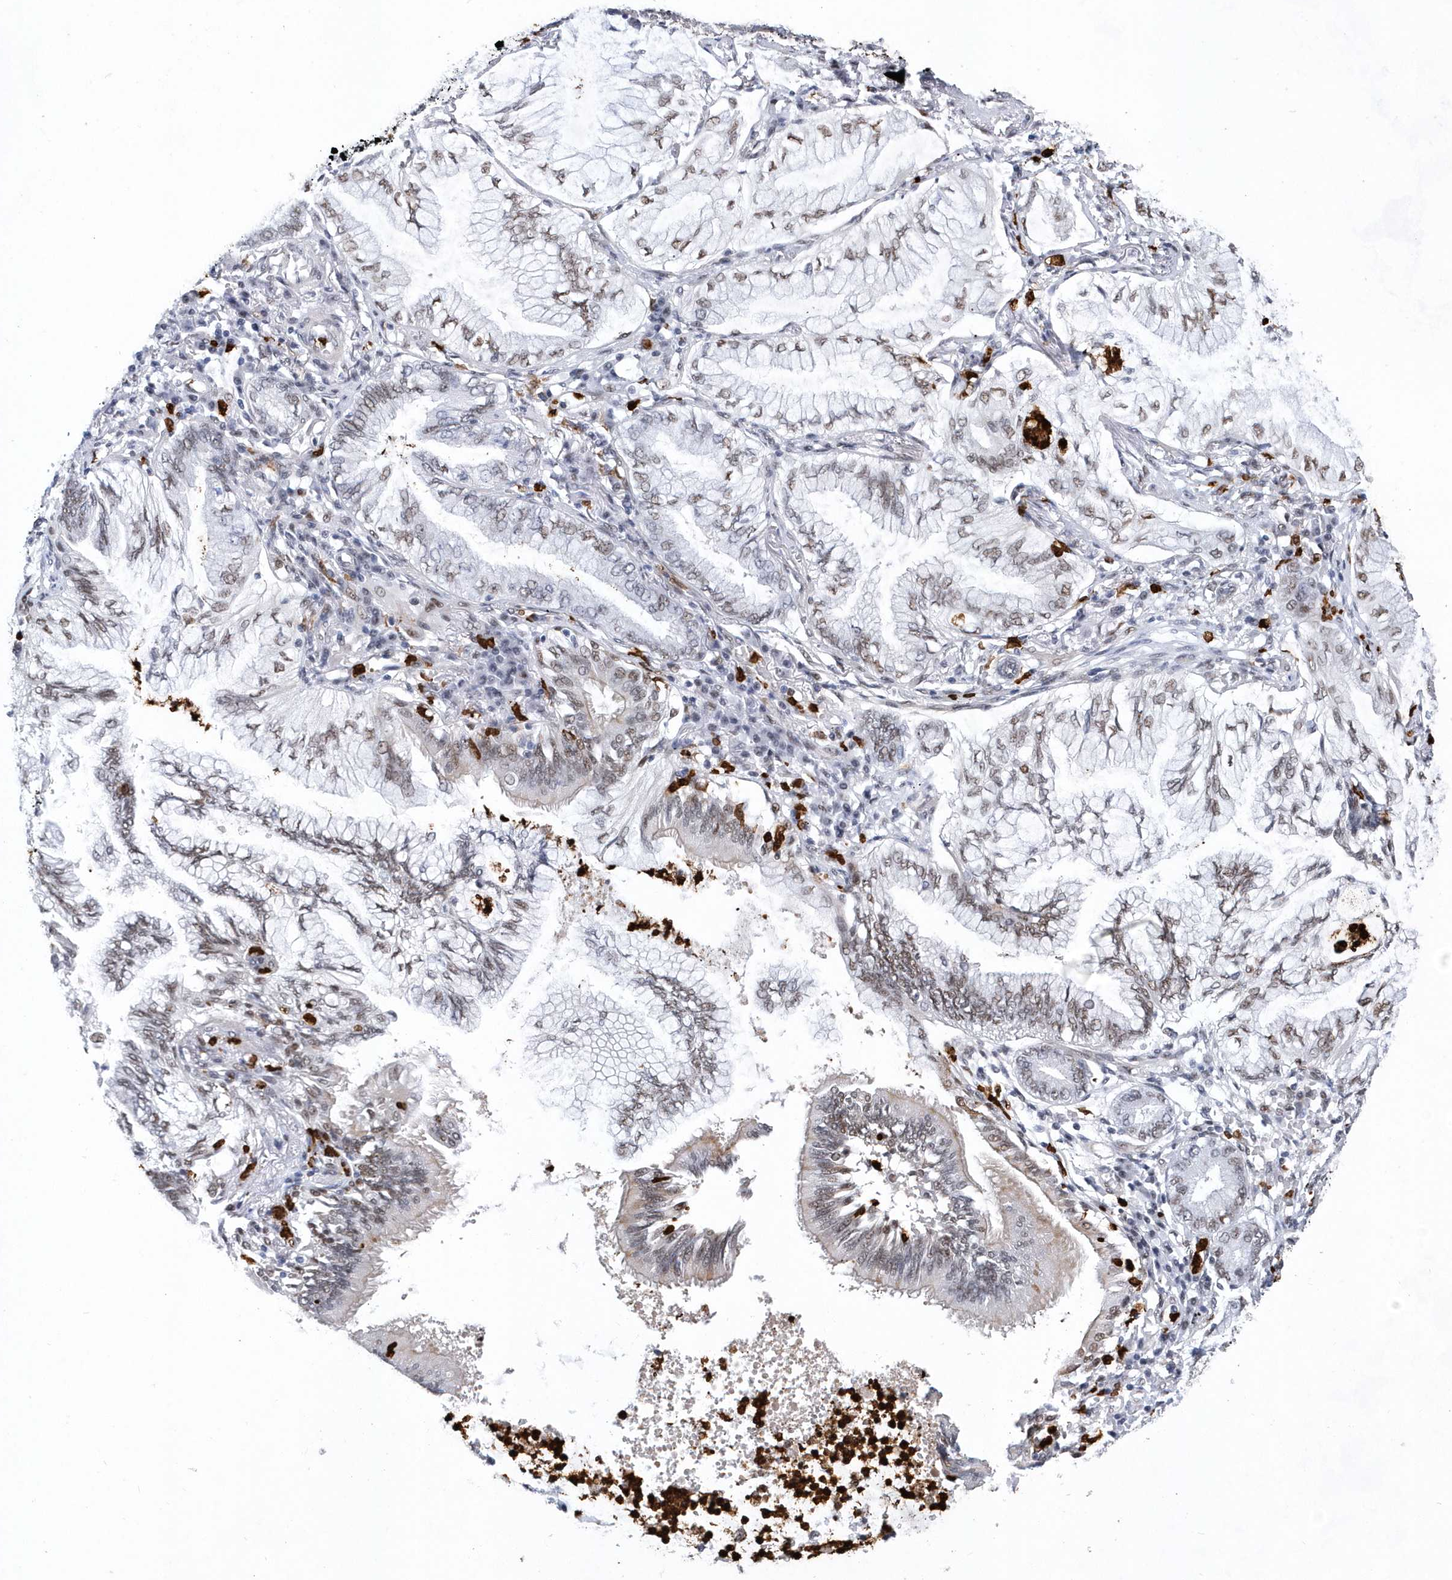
{"staining": {"intensity": "weak", "quantity": "25%-75%", "location": "nuclear"}, "tissue": "lung cancer", "cell_type": "Tumor cells", "image_type": "cancer", "snomed": [{"axis": "morphology", "description": "Adenocarcinoma, NOS"}, {"axis": "topography", "description": "Lung"}], "caption": "Human adenocarcinoma (lung) stained with a brown dye reveals weak nuclear positive positivity in approximately 25%-75% of tumor cells.", "gene": "RPP30", "patient": {"sex": "female", "age": 70}}